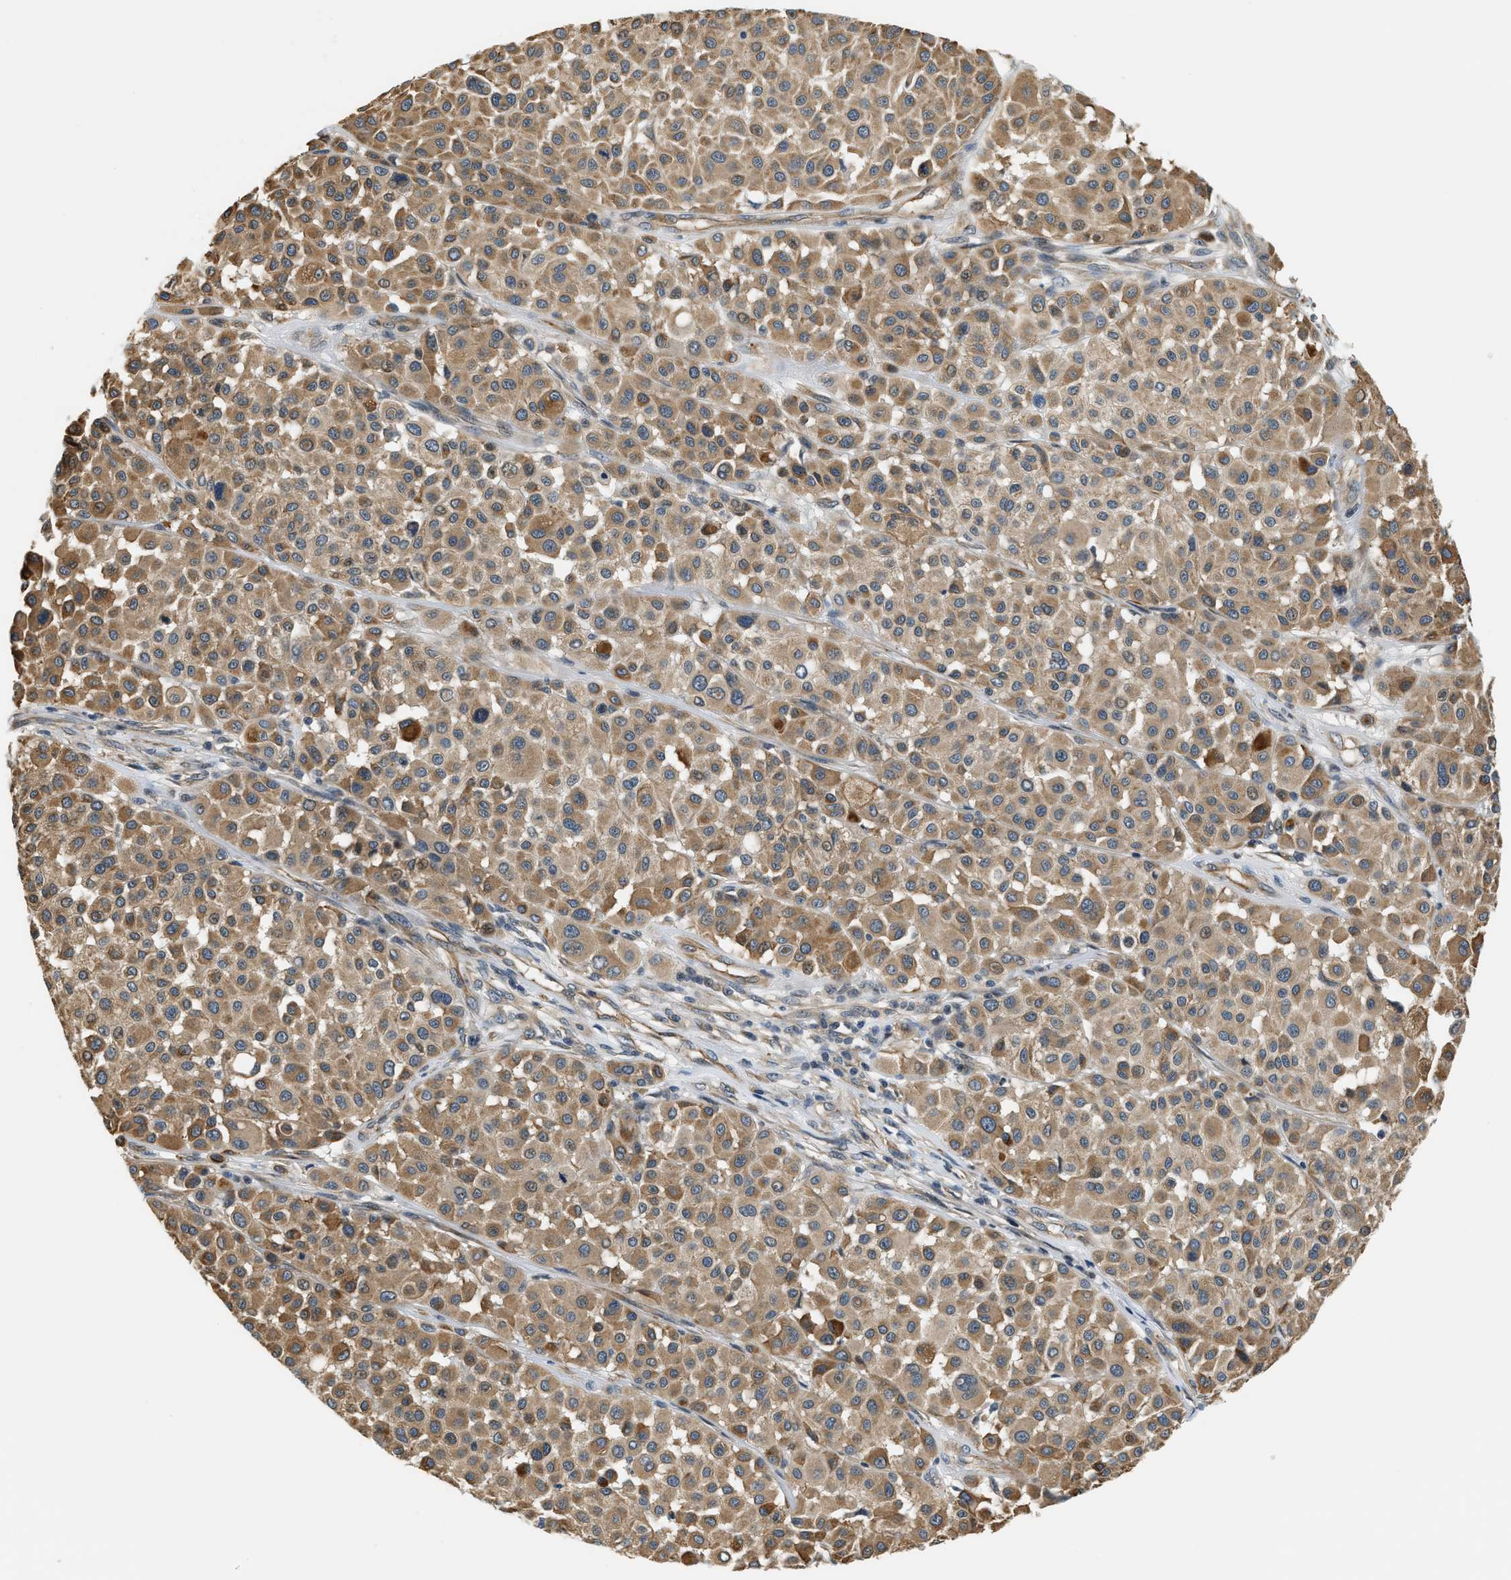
{"staining": {"intensity": "moderate", "quantity": ">75%", "location": "cytoplasmic/membranous"}, "tissue": "melanoma", "cell_type": "Tumor cells", "image_type": "cancer", "snomed": [{"axis": "morphology", "description": "Malignant melanoma, Metastatic site"}, {"axis": "topography", "description": "Soft tissue"}], "caption": "Human malignant melanoma (metastatic site) stained for a protein (brown) shows moderate cytoplasmic/membranous positive expression in approximately >75% of tumor cells.", "gene": "ALOX12", "patient": {"sex": "male", "age": 41}}